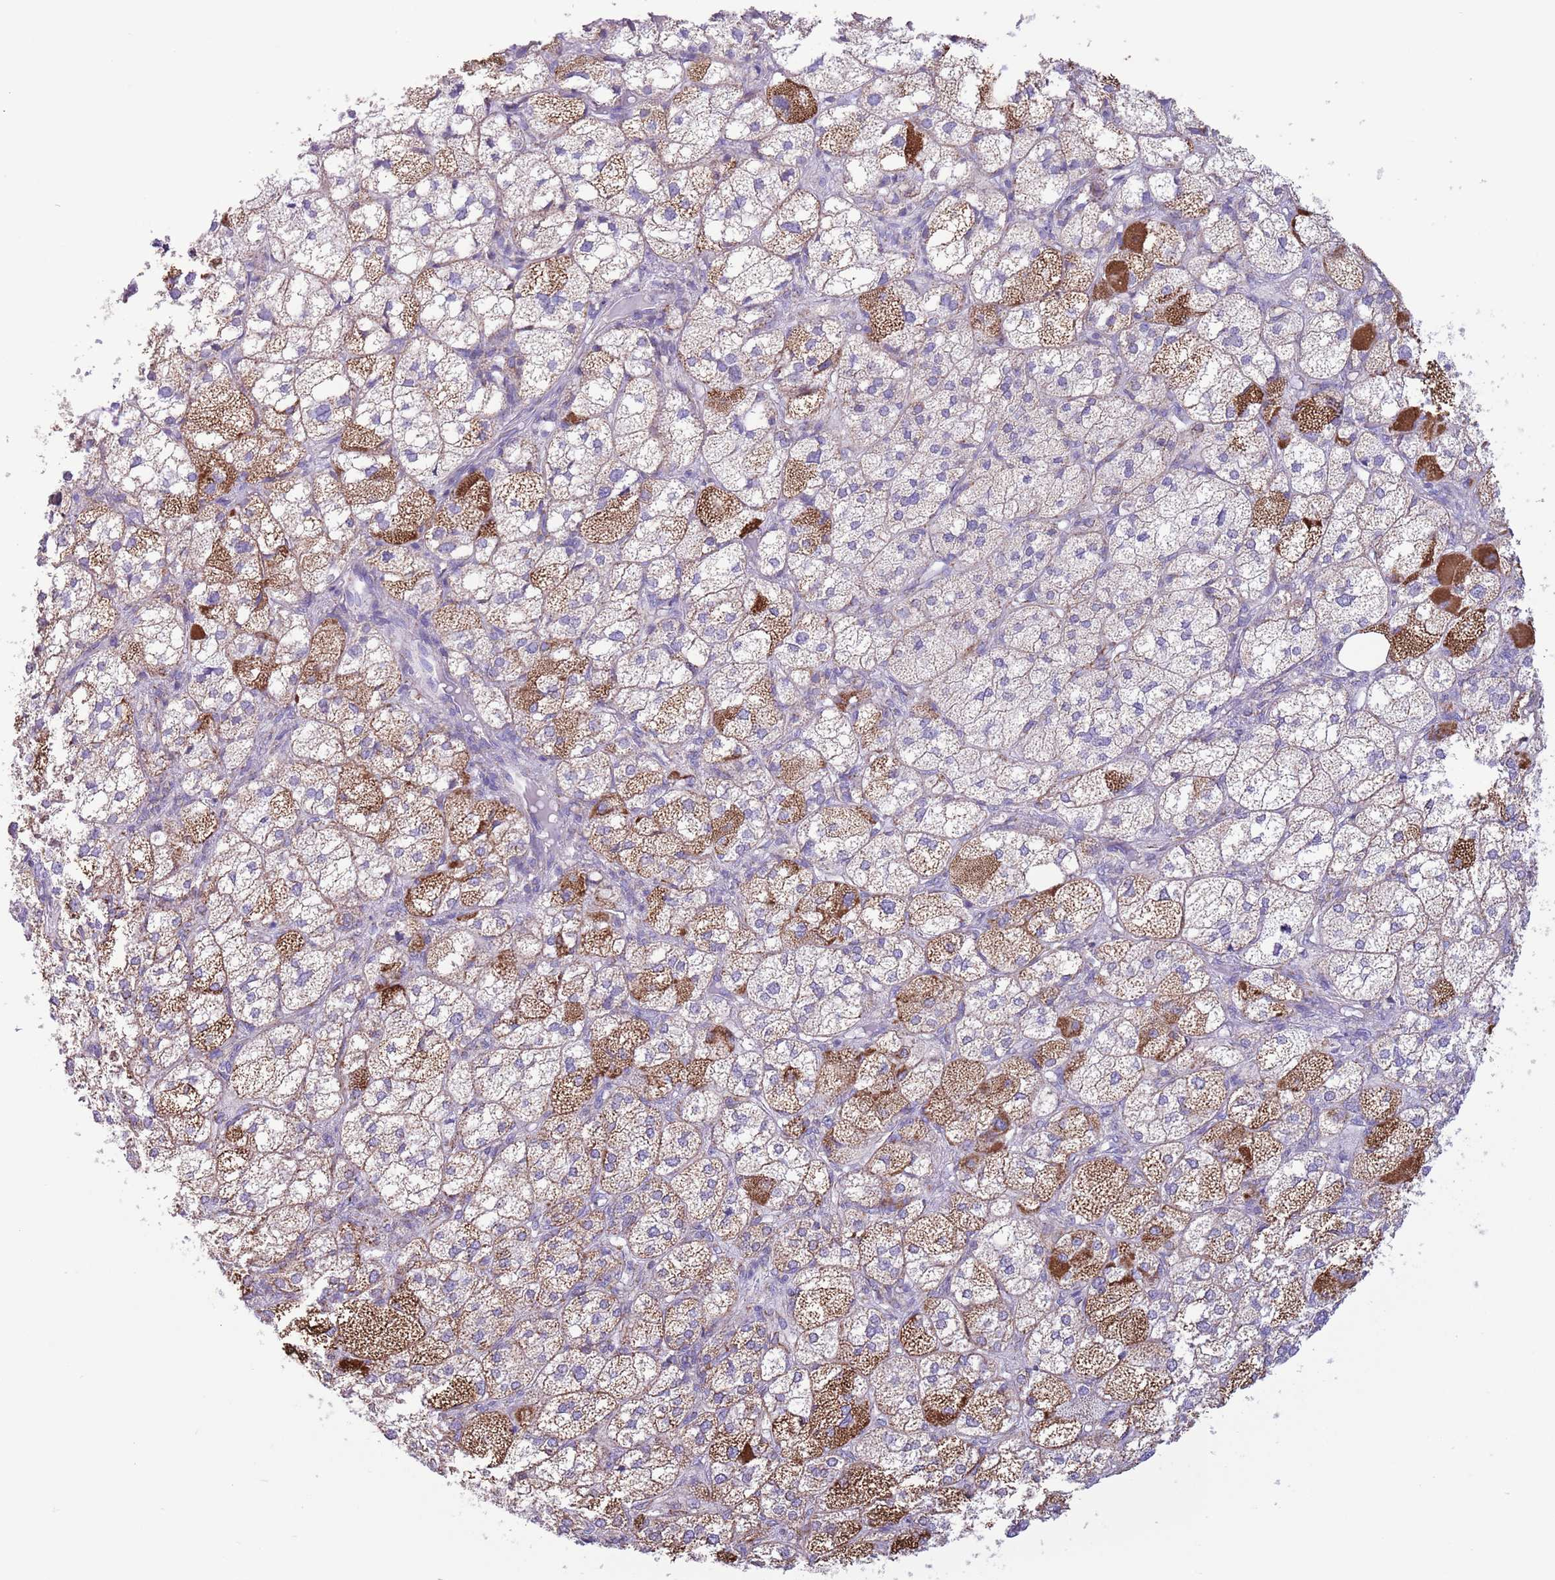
{"staining": {"intensity": "moderate", "quantity": "25%-75%", "location": "cytoplasmic/membranous"}, "tissue": "adrenal gland", "cell_type": "Glandular cells", "image_type": "normal", "snomed": [{"axis": "morphology", "description": "Normal tissue, NOS"}, {"axis": "topography", "description": "Adrenal gland"}], "caption": "A photomicrograph of human adrenal gland stained for a protein reveals moderate cytoplasmic/membranous brown staining in glandular cells. The staining is performed using DAB (3,3'-diaminobenzidine) brown chromogen to label protein expression. The nuclei are counter-stained blue using hematoxylin.", "gene": "ATP6V1B1", "patient": {"sex": "female", "age": 61}}